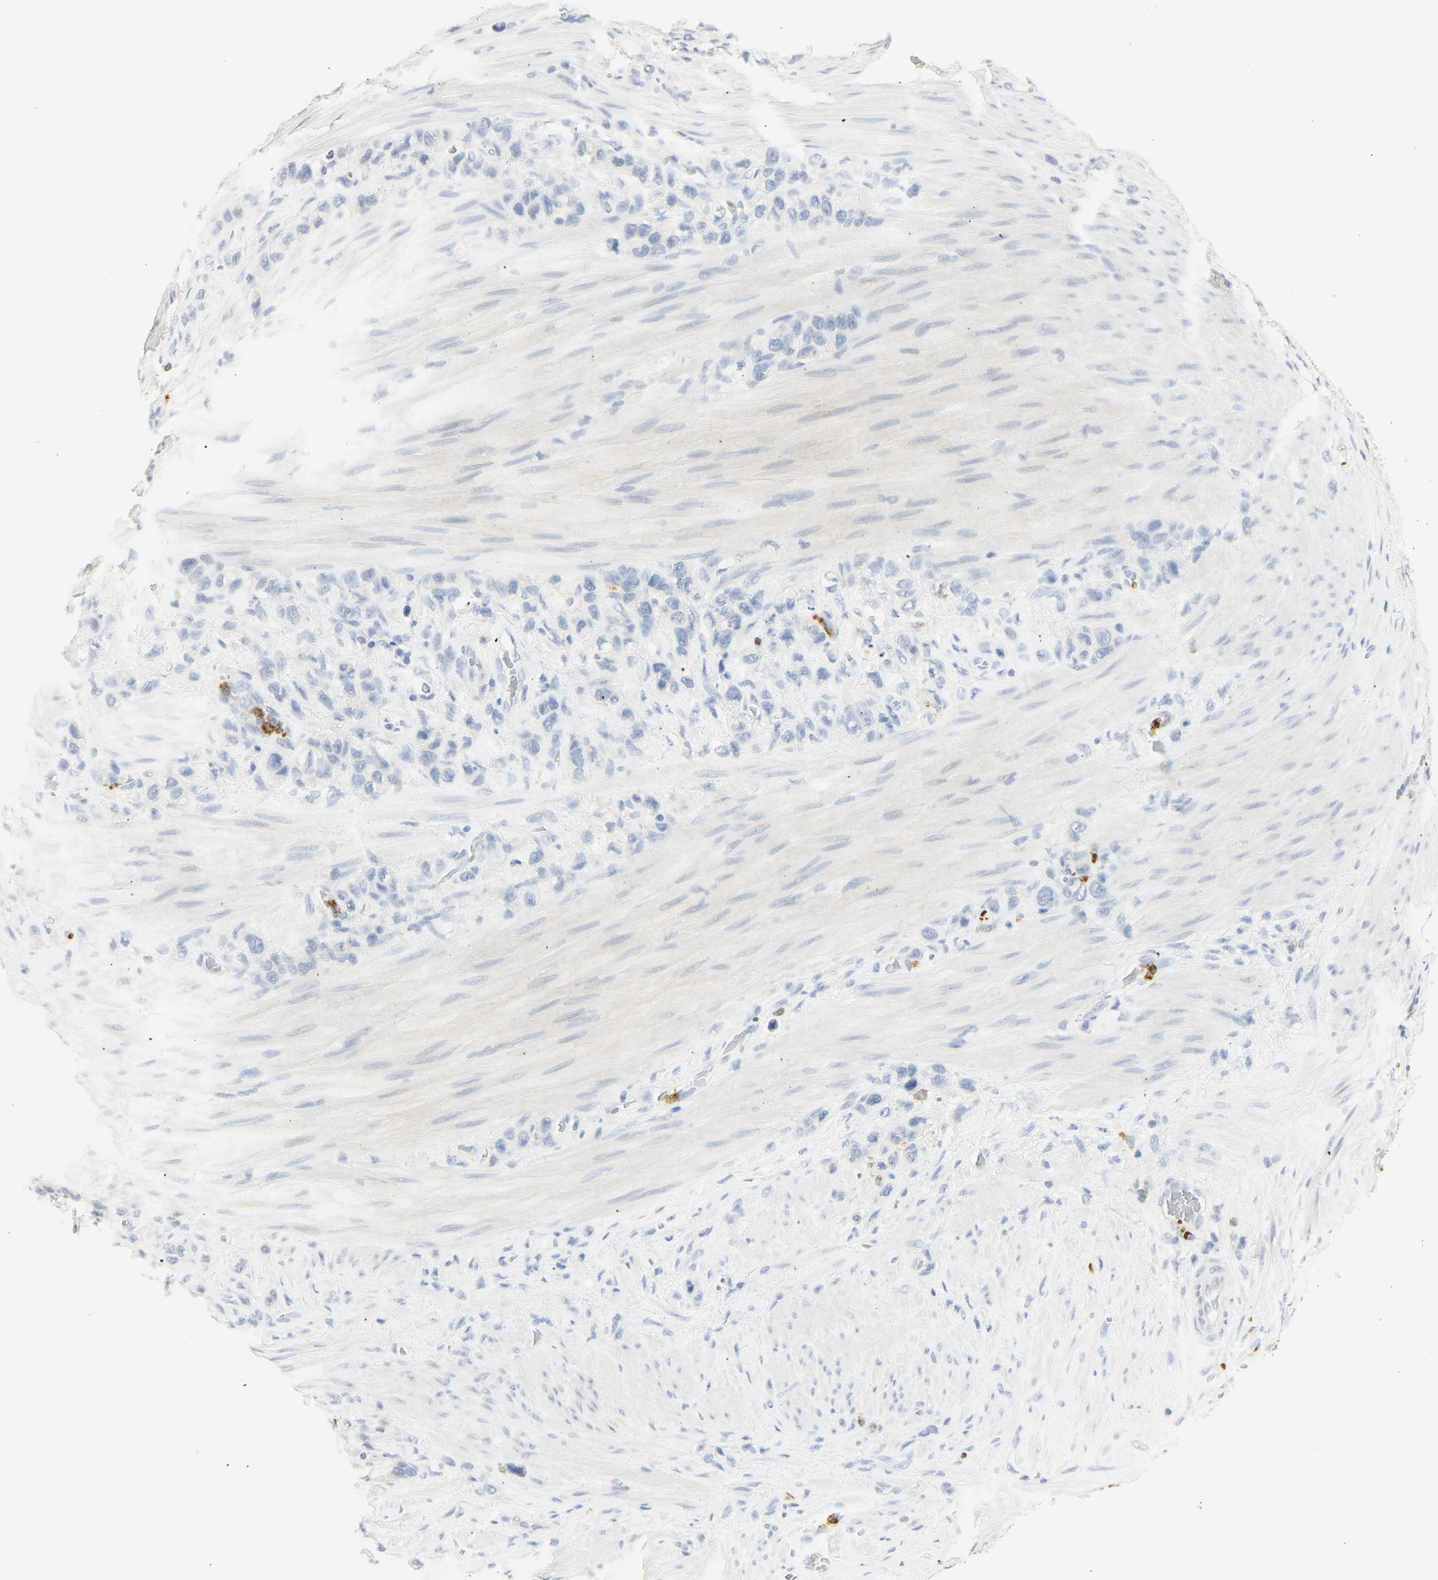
{"staining": {"intensity": "negative", "quantity": "none", "location": "none"}, "tissue": "stomach cancer", "cell_type": "Tumor cells", "image_type": "cancer", "snomed": [{"axis": "morphology", "description": "Adenocarcinoma, NOS"}, {"axis": "morphology", "description": "Adenocarcinoma, High grade"}, {"axis": "topography", "description": "Stomach, upper"}, {"axis": "topography", "description": "Stomach, lower"}], "caption": "High power microscopy histopathology image of an immunohistochemistry photomicrograph of stomach cancer (adenocarcinoma), revealing no significant positivity in tumor cells.", "gene": "MPO", "patient": {"sex": "female", "age": 65}}